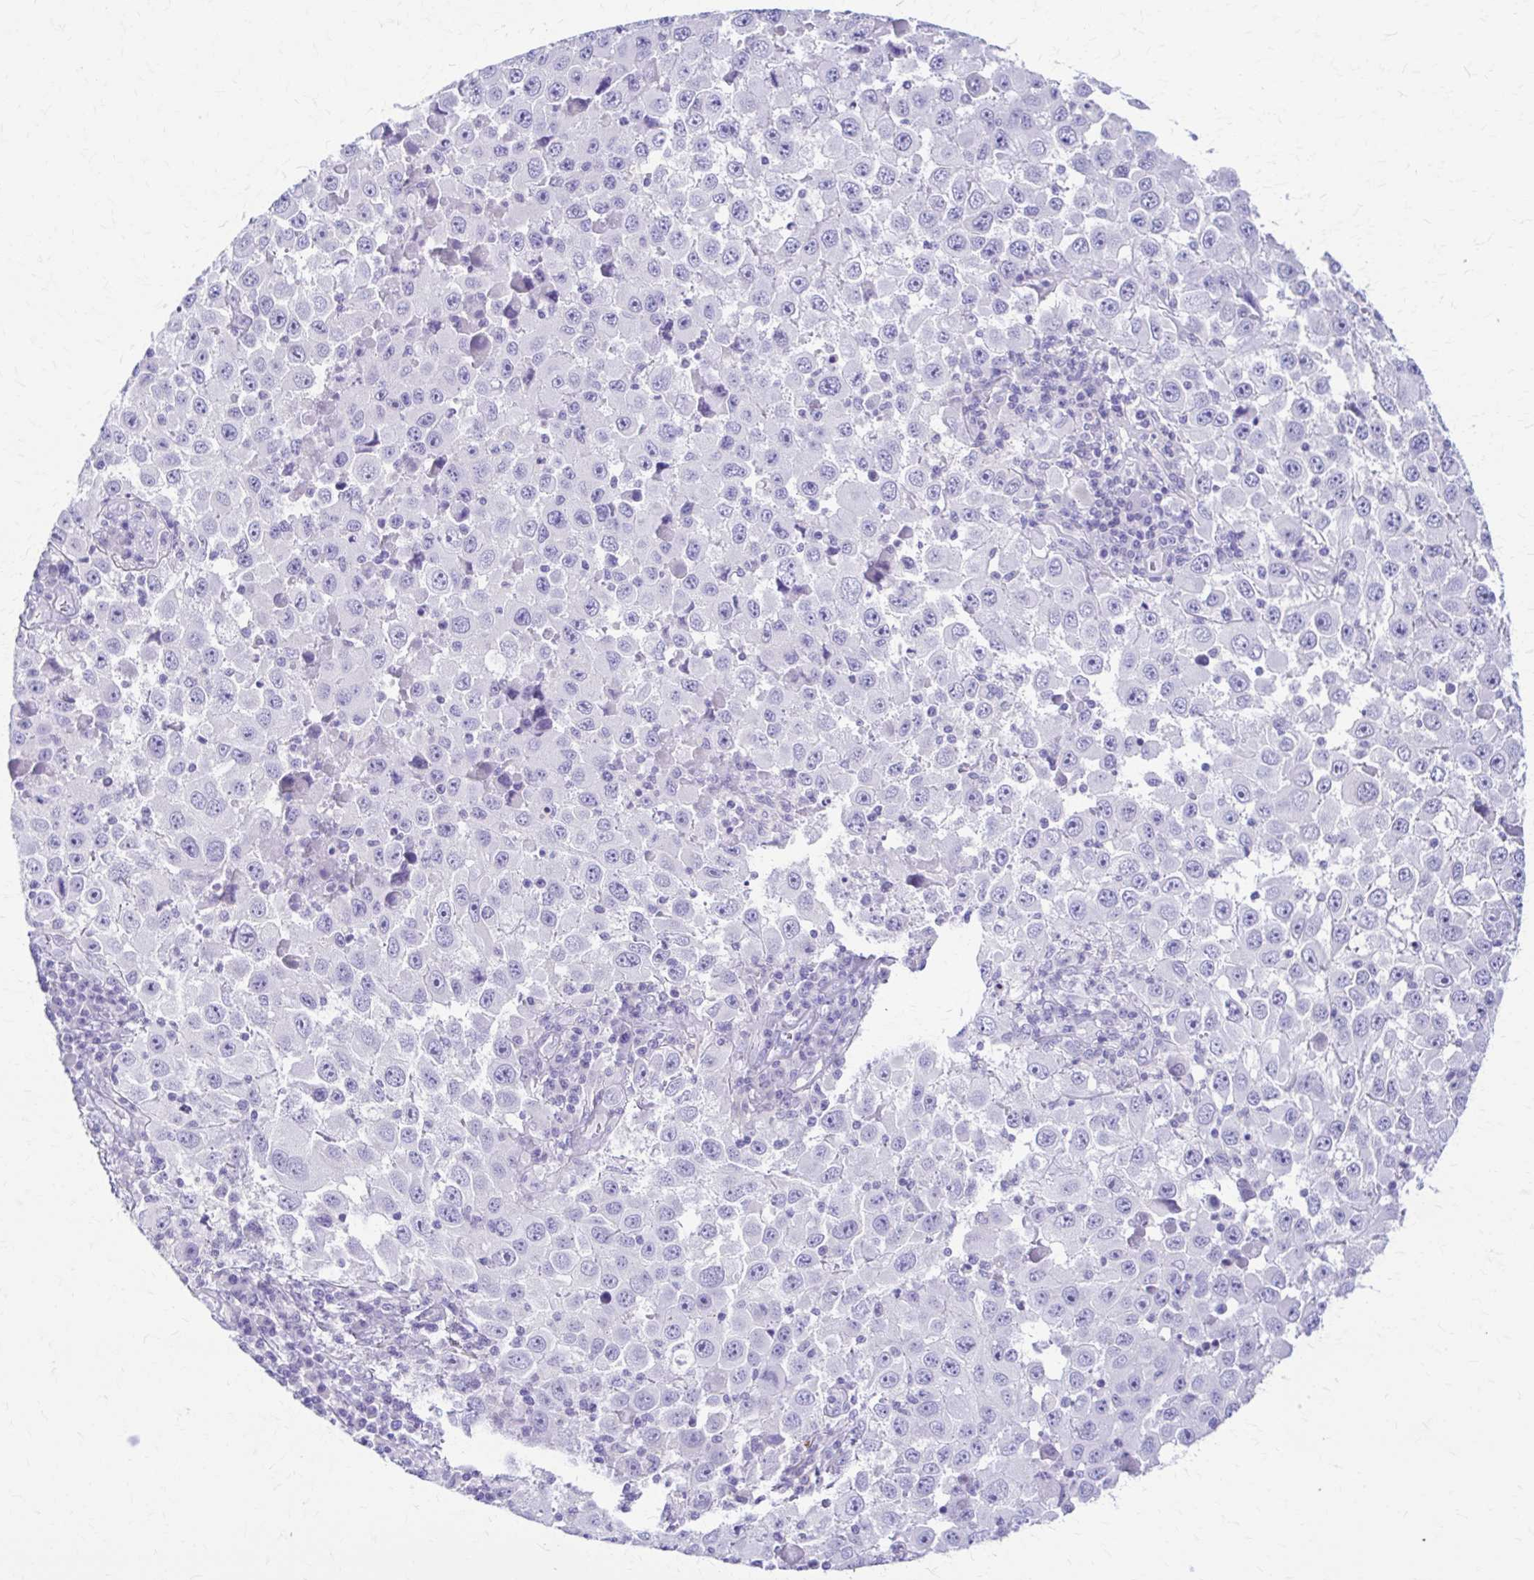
{"staining": {"intensity": "negative", "quantity": "none", "location": "none"}, "tissue": "melanoma", "cell_type": "Tumor cells", "image_type": "cancer", "snomed": [{"axis": "morphology", "description": "Malignant melanoma, Metastatic site"}, {"axis": "topography", "description": "Lymph node"}], "caption": "Melanoma stained for a protein using immunohistochemistry (IHC) displays no positivity tumor cells.", "gene": "DSP", "patient": {"sex": "female", "age": 67}}